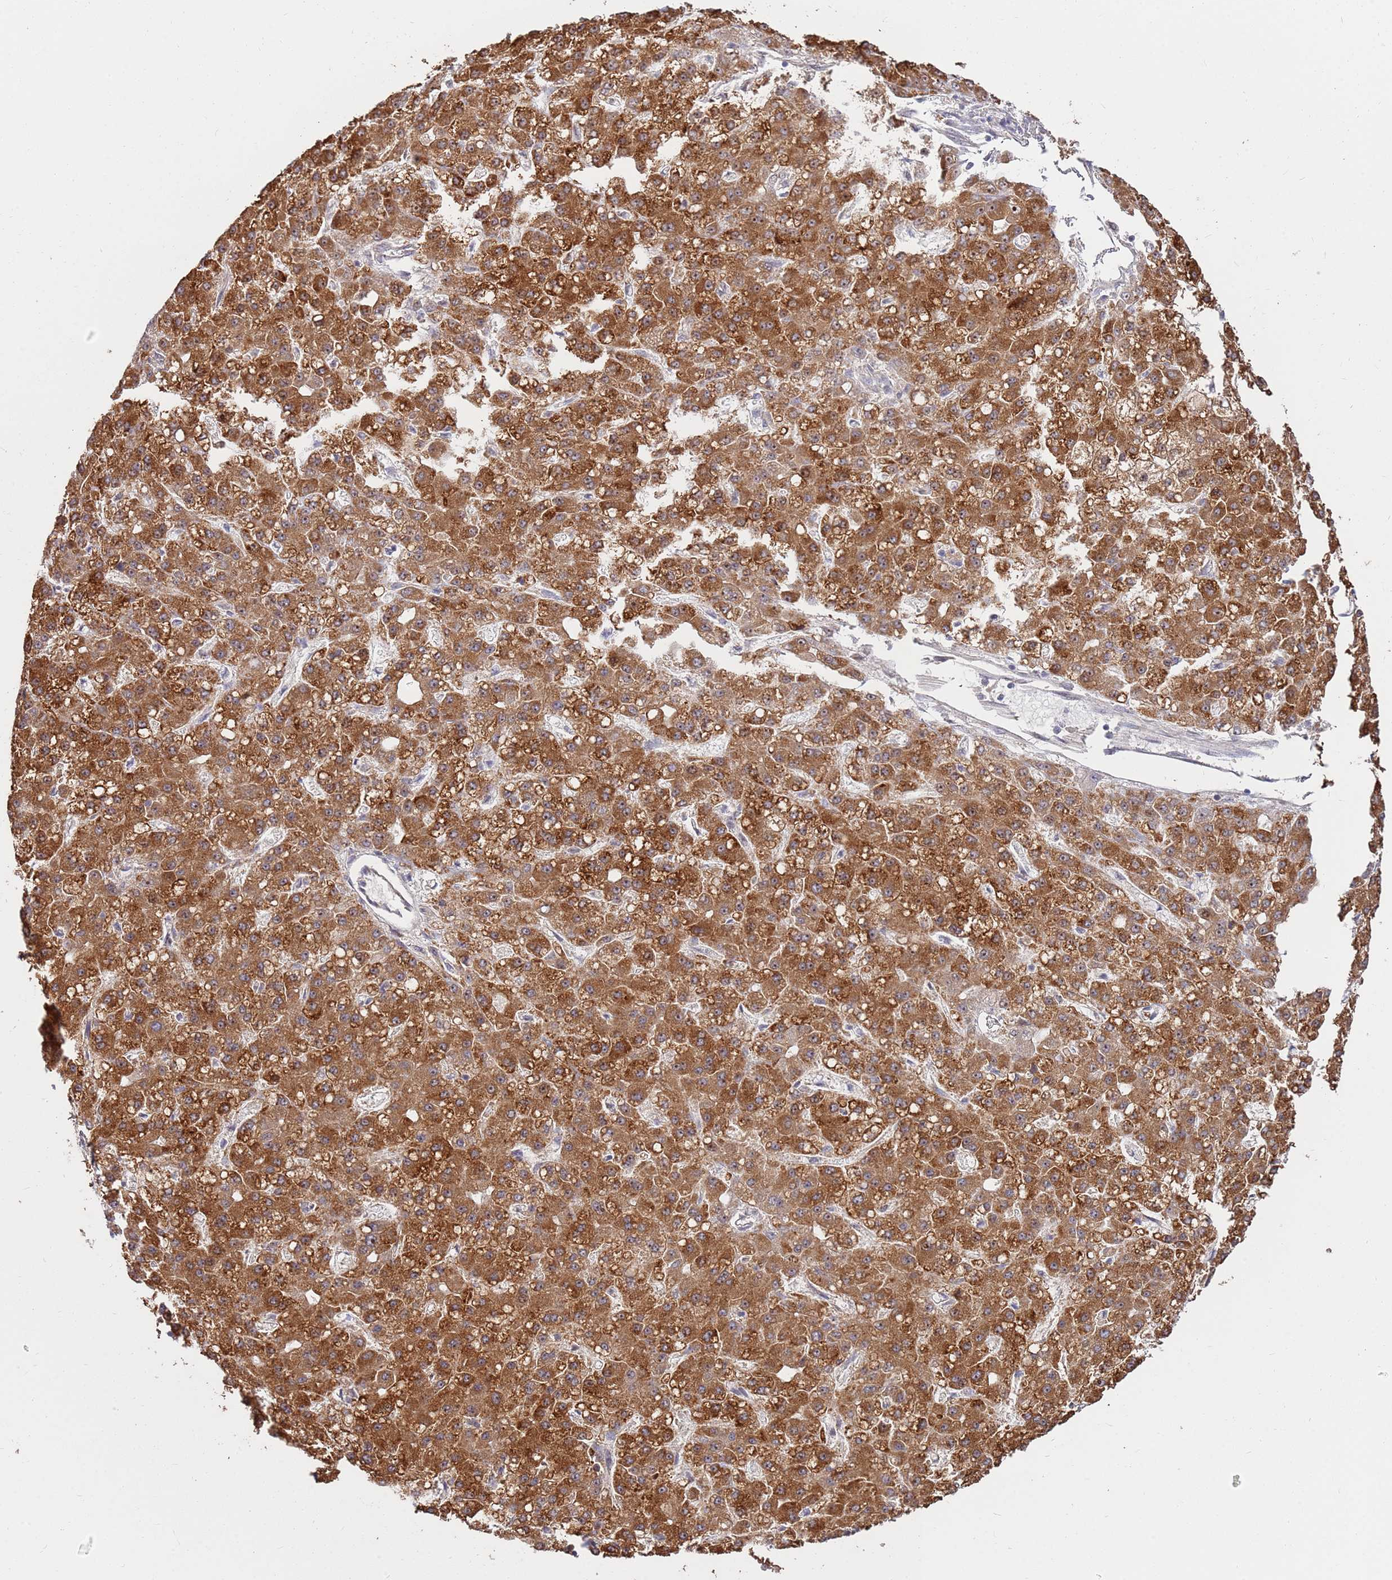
{"staining": {"intensity": "strong", "quantity": ">75%", "location": "cytoplasmic/membranous"}, "tissue": "liver cancer", "cell_type": "Tumor cells", "image_type": "cancer", "snomed": [{"axis": "morphology", "description": "Carcinoma, Hepatocellular, NOS"}, {"axis": "topography", "description": "Liver"}], "caption": "The immunohistochemical stain labels strong cytoplasmic/membranous staining in tumor cells of liver hepatocellular carcinoma tissue.", "gene": "KIF25", "patient": {"sex": "male", "age": 67}}